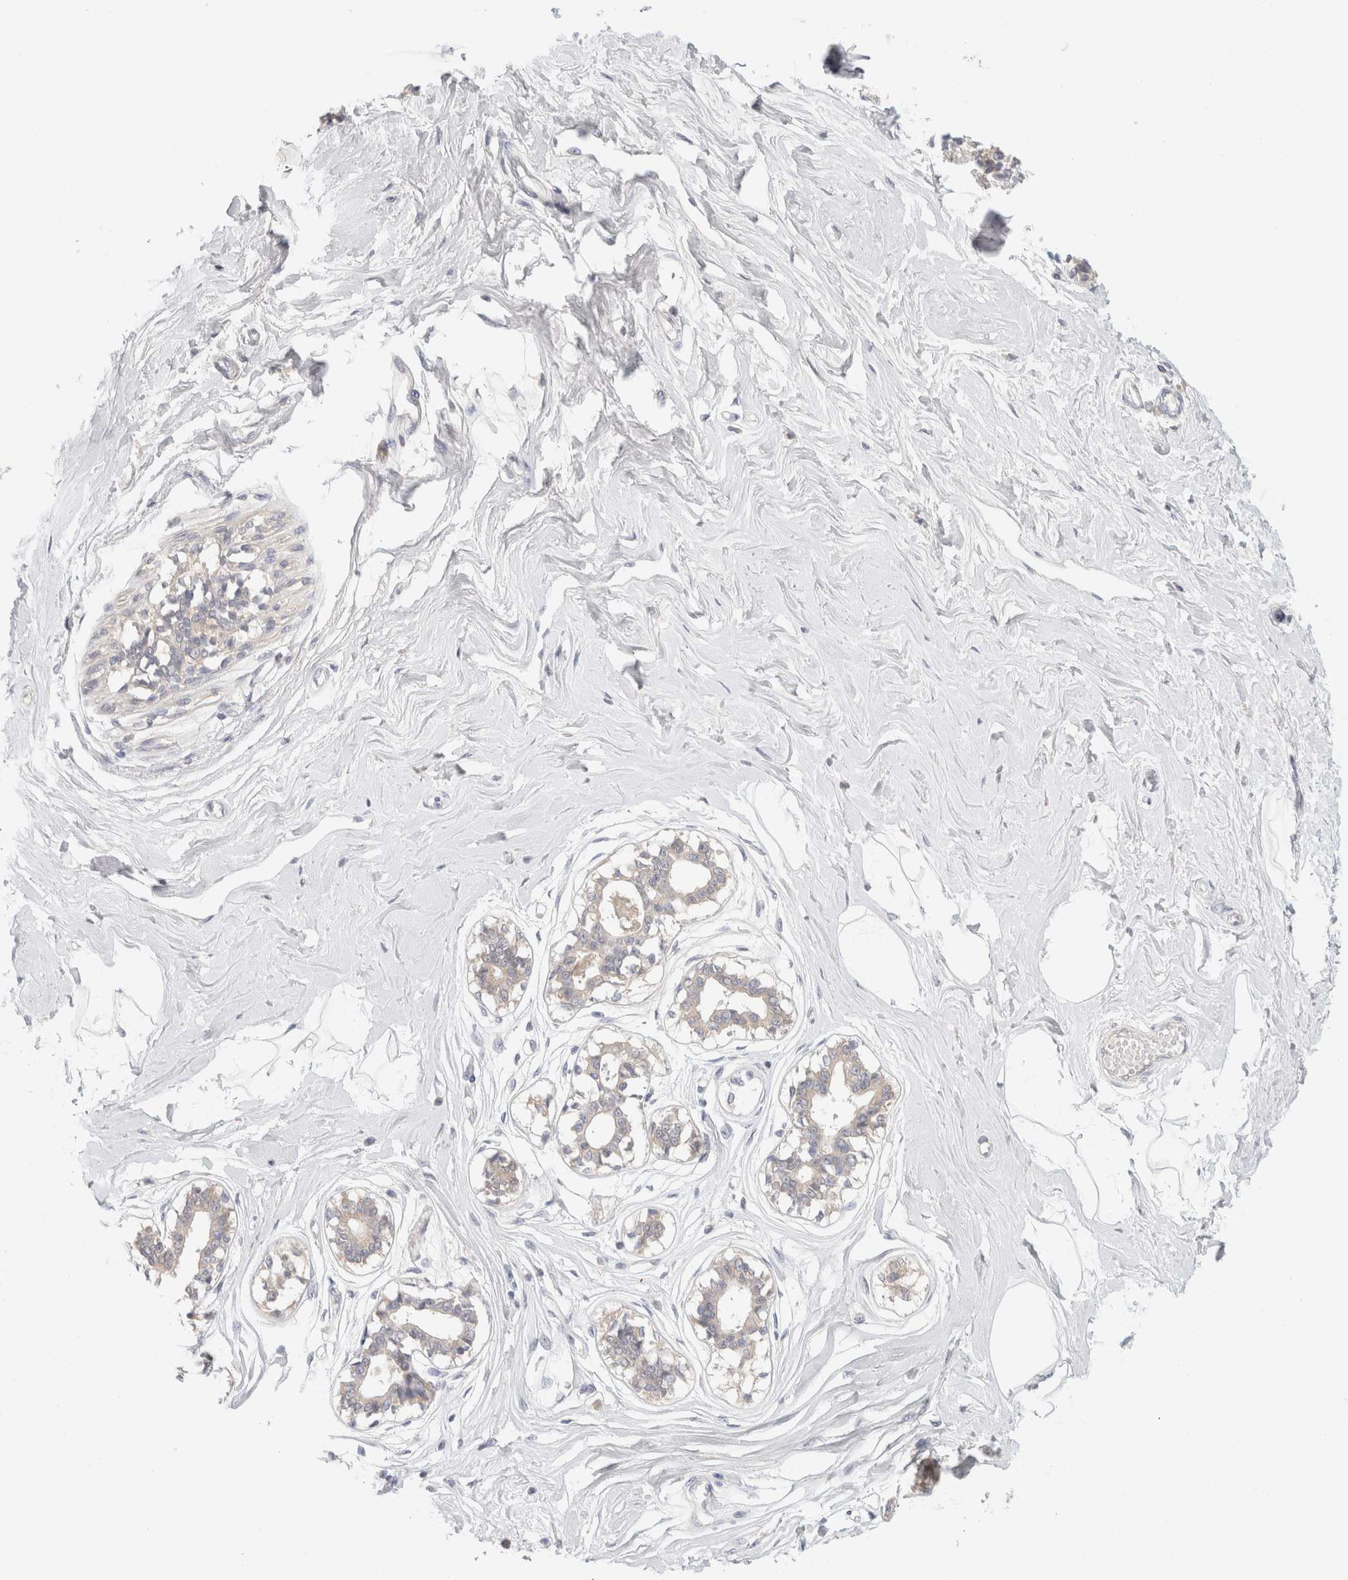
{"staining": {"intensity": "negative", "quantity": "none", "location": "none"}, "tissue": "breast", "cell_type": "Adipocytes", "image_type": "normal", "snomed": [{"axis": "morphology", "description": "Normal tissue, NOS"}, {"axis": "topography", "description": "Breast"}], "caption": "DAB (3,3'-diaminobenzidine) immunohistochemical staining of unremarkable breast reveals no significant expression in adipocytes.", "gene": "MPP2", "patient": {"sex": "female", "age": 45}}